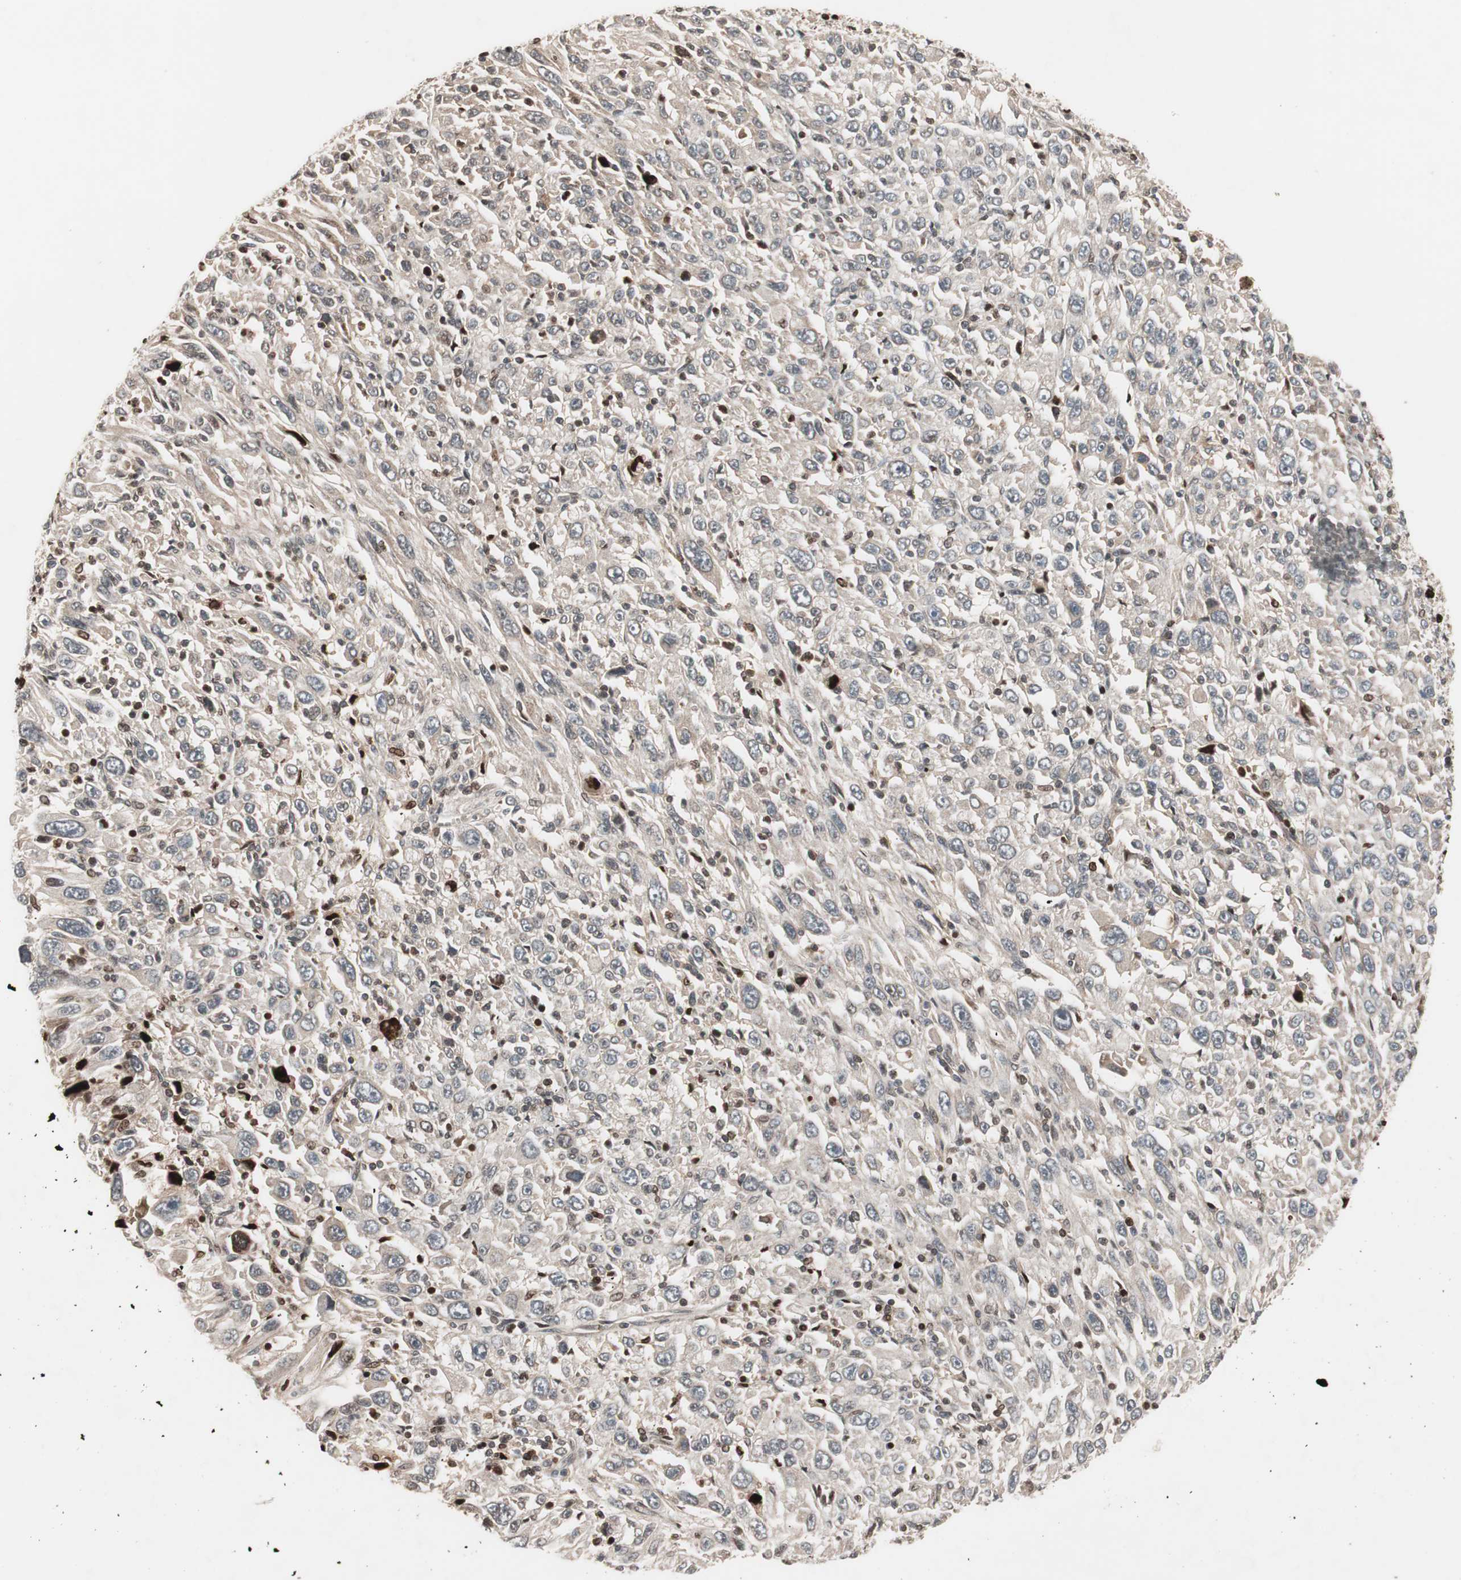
{"staining": {"intensity": "strong", "quantity": "25%-75%", "location": "cytoplasmic/membranous,nuclear"}, "tissue": "melanoma", "cell_type": "Tumor cells", "image_type": "cancer", "snomed": [{"axis": "morphology", "description": "Malignant melanoma, Metastatic site"}, {"axis": "topography", "description": "Skin"}], "caption": "DAB immunohistochemical staining of human malignant melanoma (metastatic site) demonstrates strong cytoplasmic/membranous and nuclear protein positivity in approximately 25%-75% of tumor cells.", "gene": "NF2", "patient": {"sex": "female", "age": 56}}